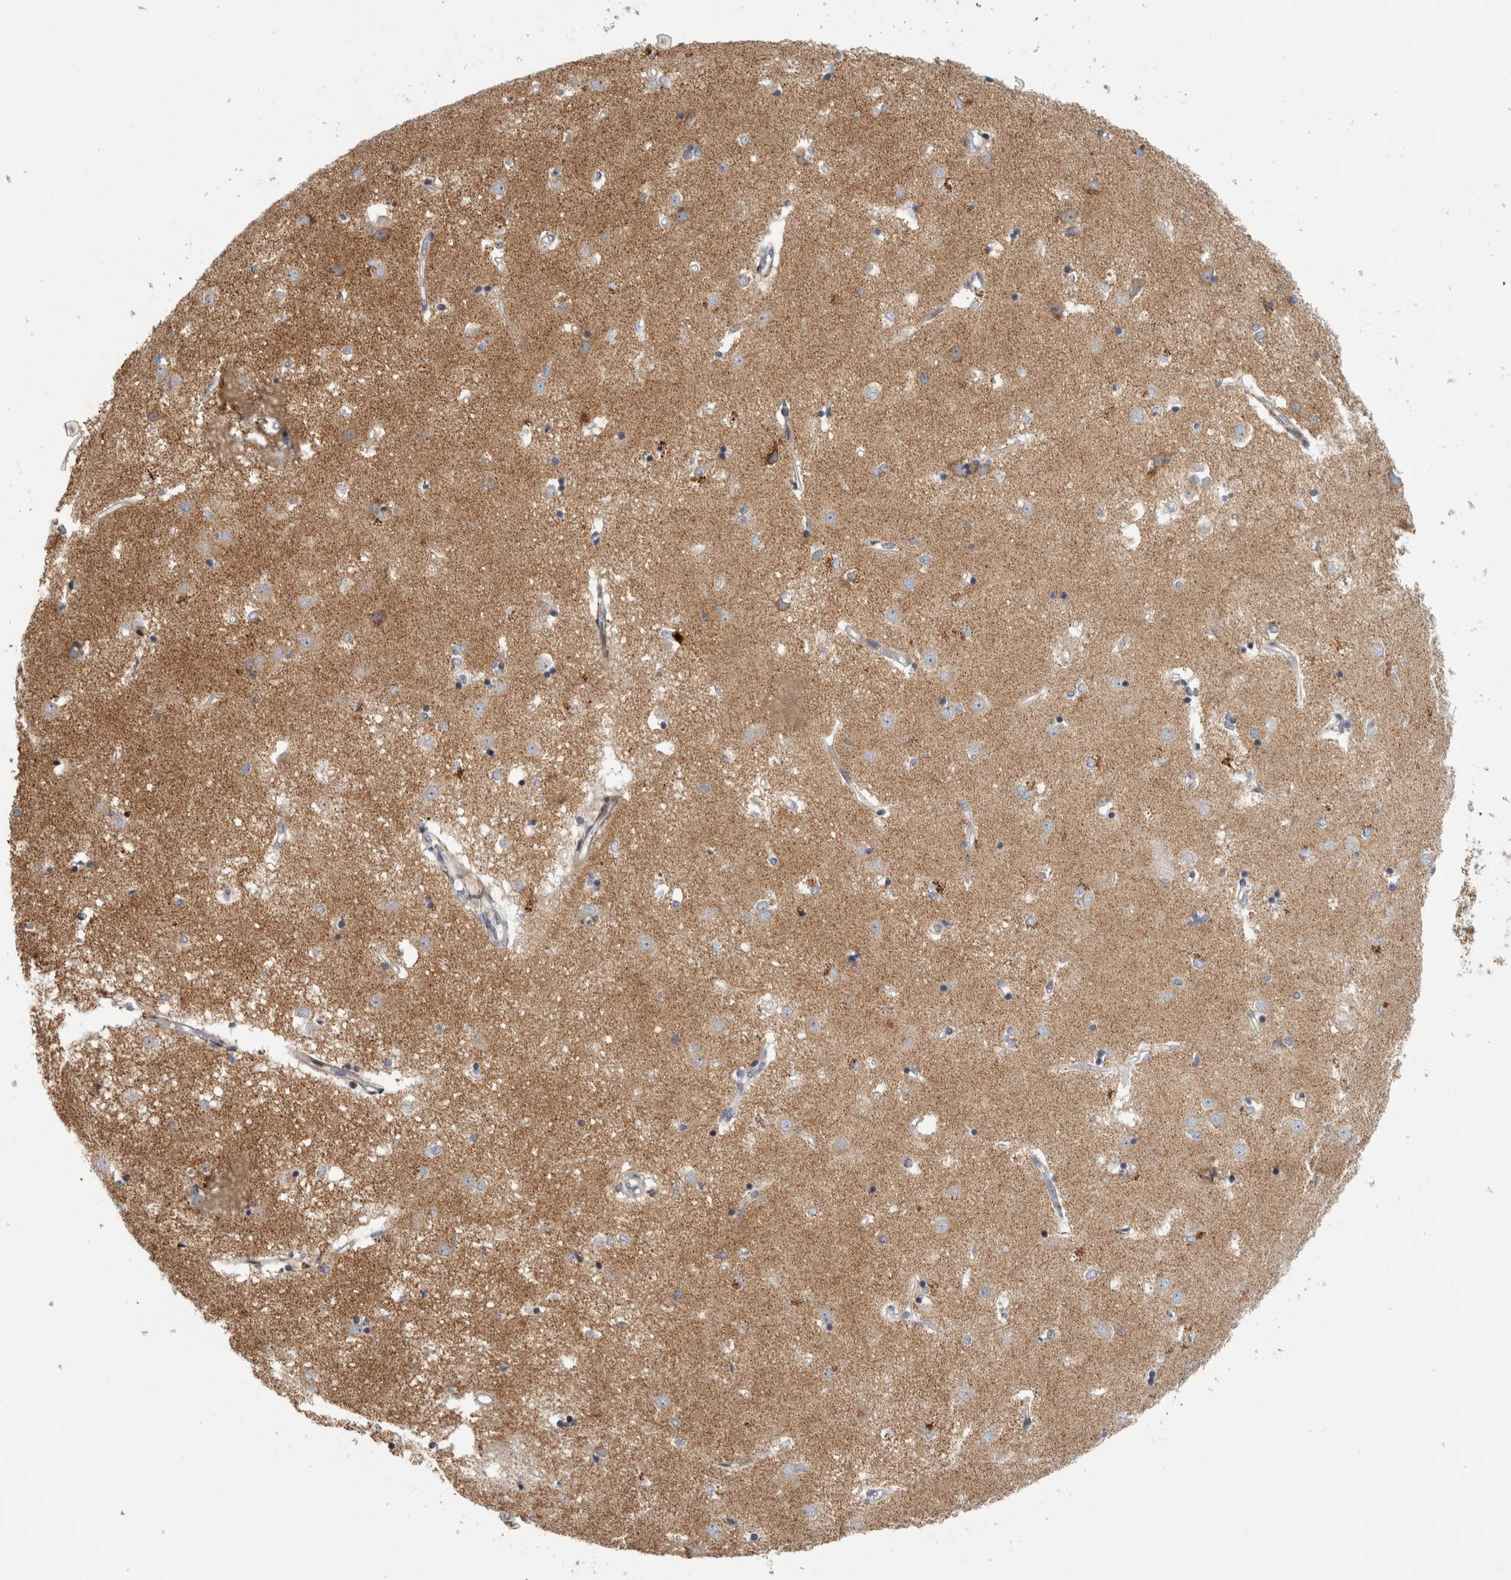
{"staining": {"intensity": "weak", "quantity": "<25%", "location": "nuclear"}, "tissue": "caudate", "cell_type": "Glial cells", "image_type": "normal", "snomed": [{"axis": "morphology", "description": "Normal tissue, NOS"}, {"axis": "topography", "description": "Lateral ventricle wall"}], "caption": "Protein analysis of unremarkable caudate displays no significant expression in glial cells.", "gene": "RBM48", "patient": {"sex": "male", "age": 45}}